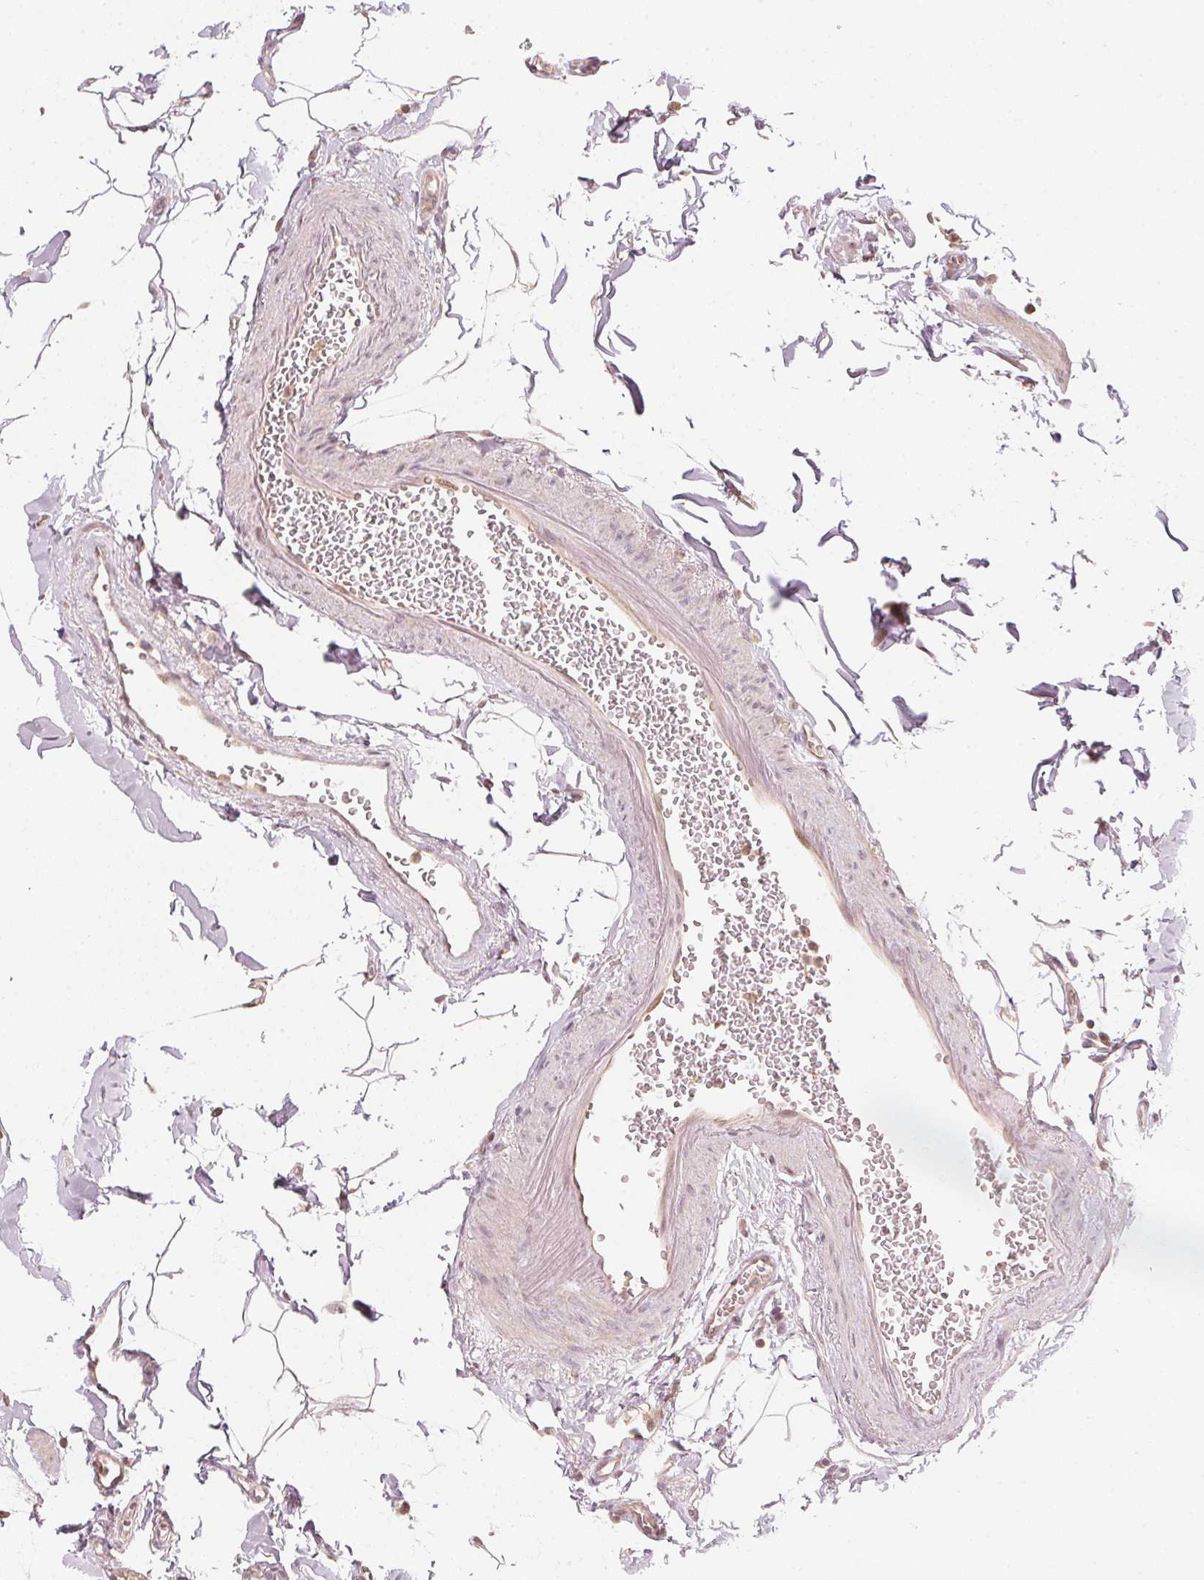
{"staining": {"intensity": "moderate", "quantity": ">75%", "location": "cytoplasmic/membranous"}, "tissue": "duodenum", "cell_type": "Glandular cells", "image_type": "normal", "snomed": [{"axis": "morphology", "description": "Normal tissue, NOS"}, {"axis": "topography", "description": "Pancreas"}, {"axis": "topography", "description": "Duodenum"}], "caption": "Protein analysis of unremarkable duodenum reveals moderate cytoplasmic/membranous expression in about >75% of glandular cells.", "gene": "UBE2L3", "patient": {"sex": "male", "age": 59}}